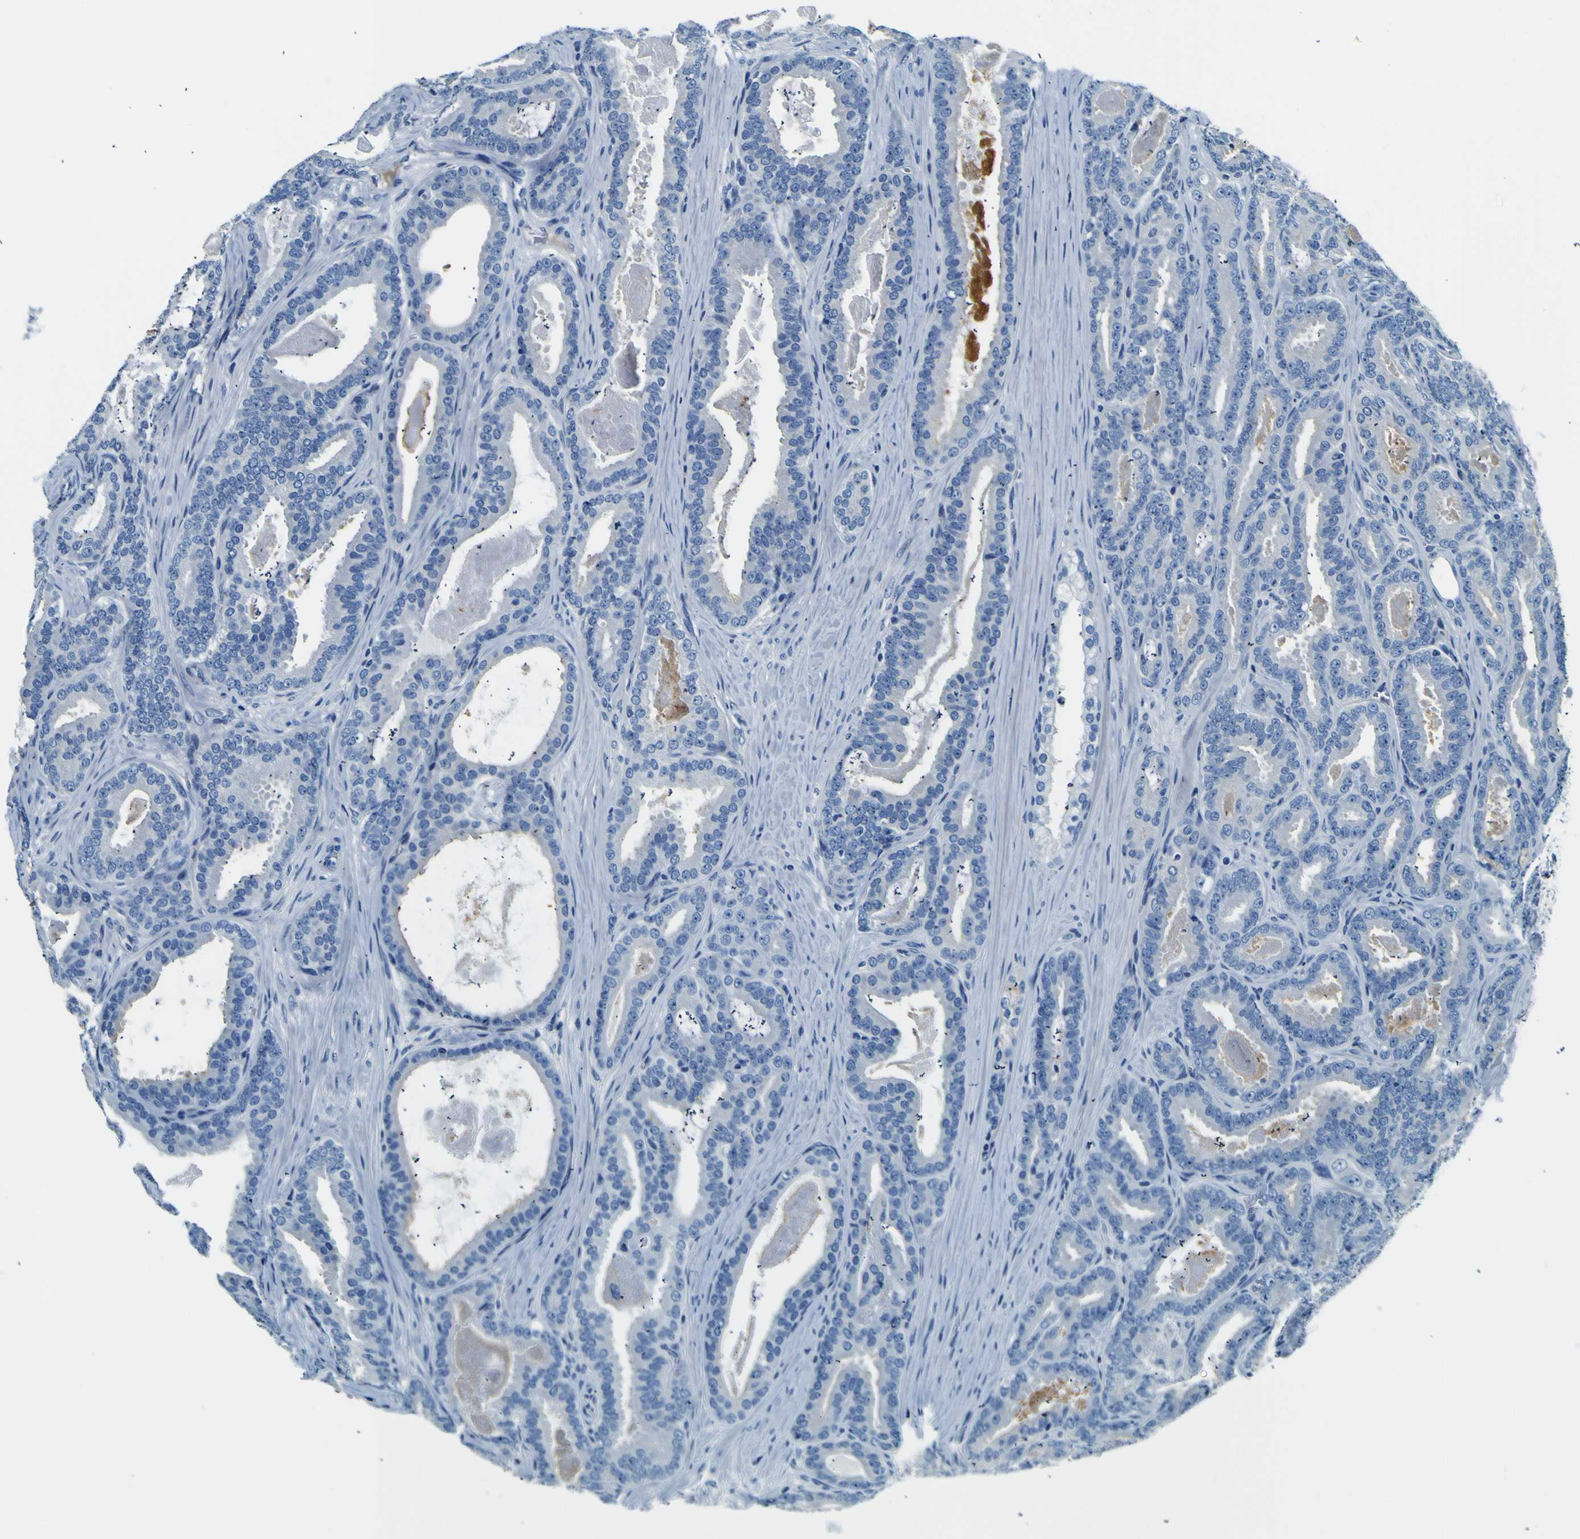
{"staining": {"intensity": "negative", "quantity": "none", "location": "none"}, "tissue": "prostate cancer", "cell_type": "Tumor cells", "image_type": "cancer", "snomed": [{"axis": "morphology", "description": "Adenocarcinoma, High grade"}, {"axis": "topography", "description": "Prostate"}], "caption": "IHC of prostate high-grade adenocarcinoma demonstrates no positivity in tumor cells. (DAB (3,3'-diaminobenzidine) immunohistochemistry (IHC), high magnification).", "gene": "ADGRA2", "patient": {"sex": "male", "age": 60}}